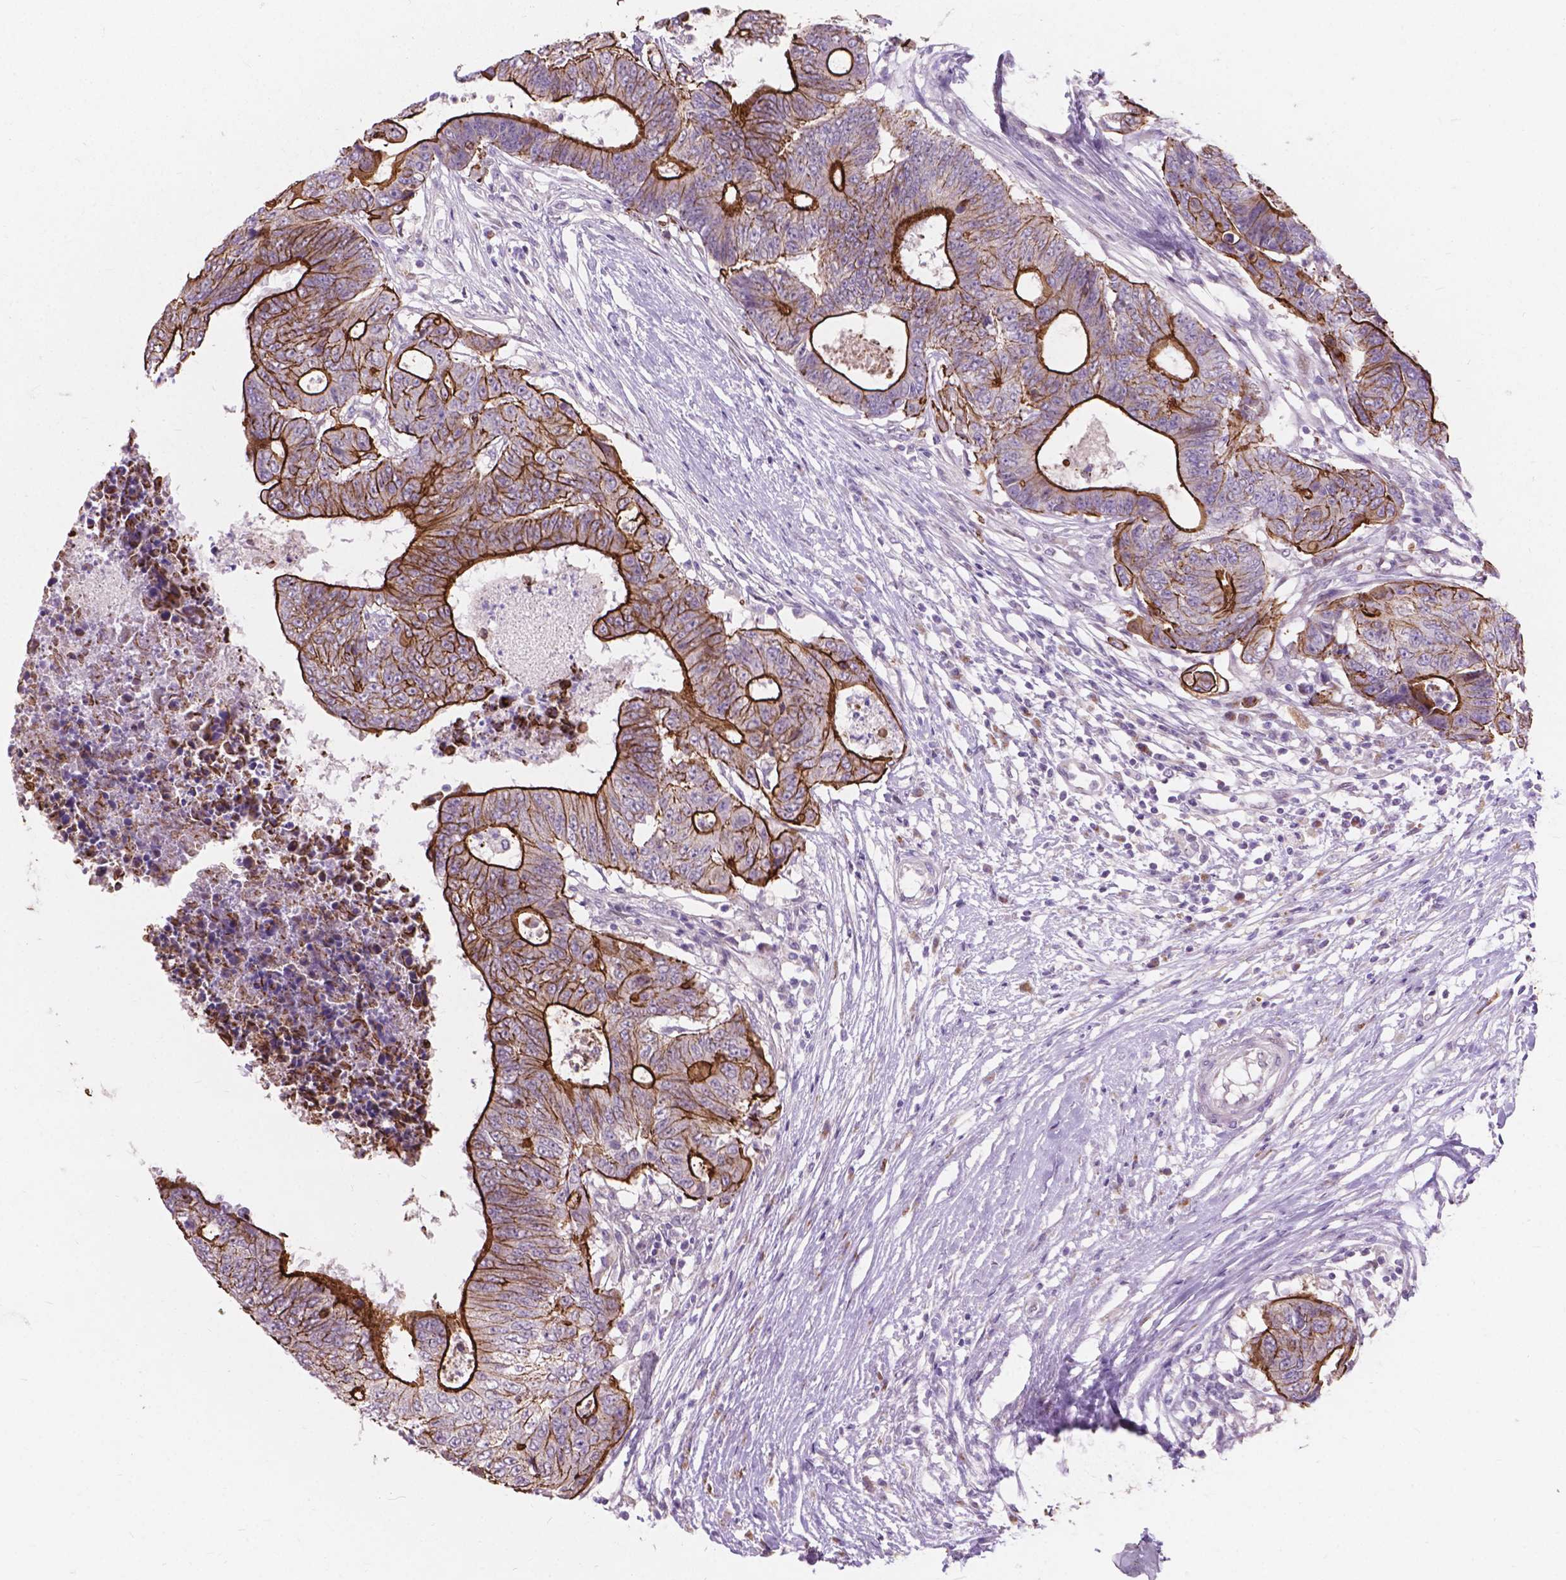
{"staining": {"intensity": "strong", "quantity": "25%-75%", "location": "cytoplasmic/membranous"}, "tissue": "colorectal cancer", "cell_type": "Tumor cells", "image_type": "cancer", "snomed": [{"axis": "morphology", "description": "Adenocarcinoma, NOS"}, {"axis": "topography", "description": "Colon"}], "caption": "Protein expression analysis of human colorectal cancer (adenocarcinoma) reveals strong cytoplasmic/membranous positivity in approximately 25%-75% of tumor cells. The staining is performed using DAB (3,3'-diaminobenzidine) brown chromogen to label protein expression. The nuclei are counter-stained blue using hematoxylin.", "gene": "MYH14", "patient": {"sex": "female", "age": 48}}